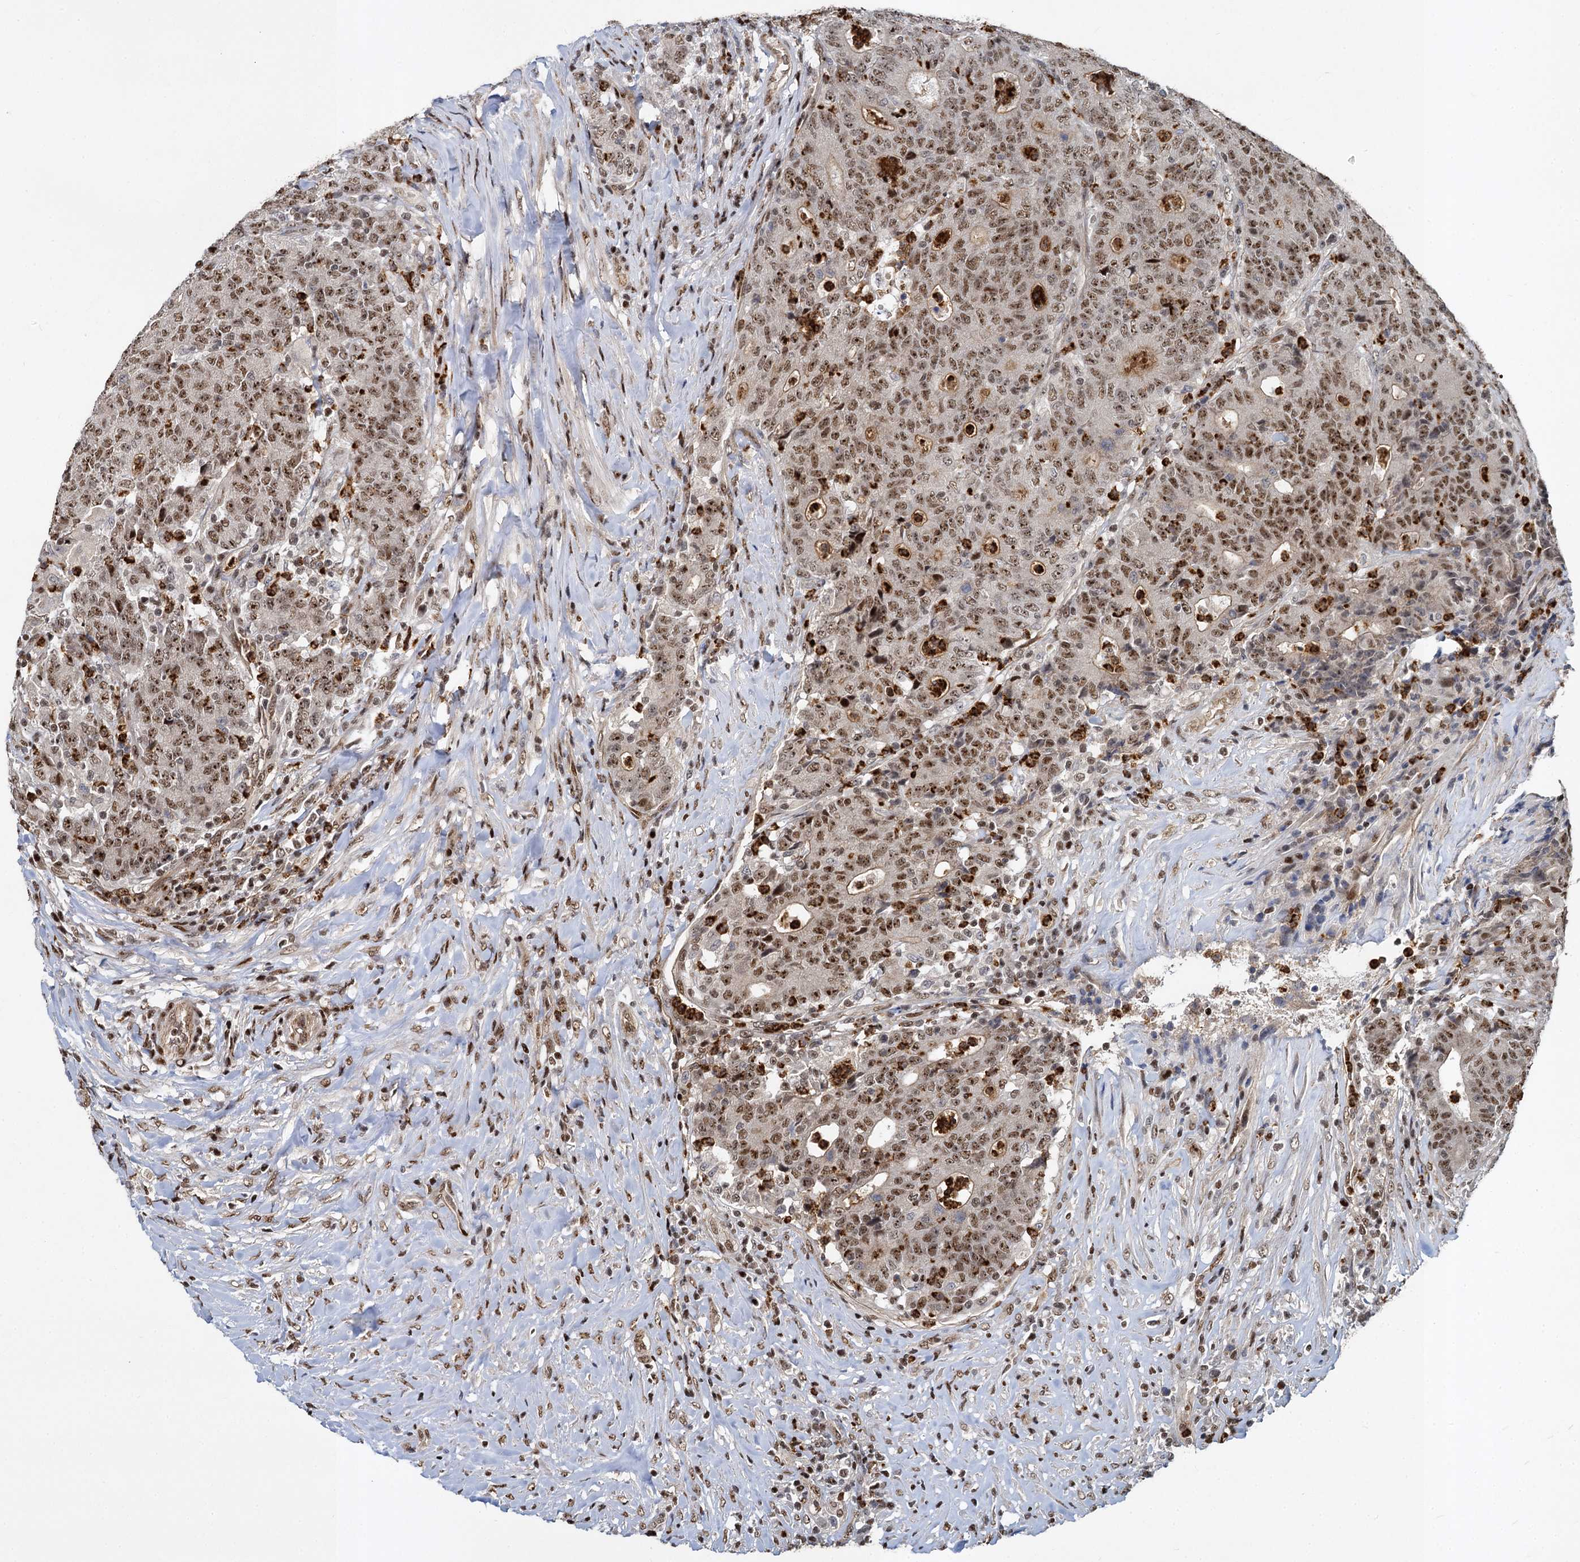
{"staining": {"intensity": "moderate", "quantity": ">75%", "location": "nuclear"}, "tissue": "colorectal cancer", "cell_type": "Tumor cells", "image_type": "cancer", "snomed": [{"axis": "morphology", "description": "Adenocarcinoma, NOS"}, {"axis": "topography", "description": "Colon"}], "caption": "Protein staining by IHC reveals moderate nuclear positivity in about >75% of tumor cells in colorectal cancer. The staining was performed using DAB, with brown indicating positive protein expression. Nuclei are stained blue with hematoxylin.", "gene": "ANKRD49", "patient": {"sex": "female", "age": 75}}